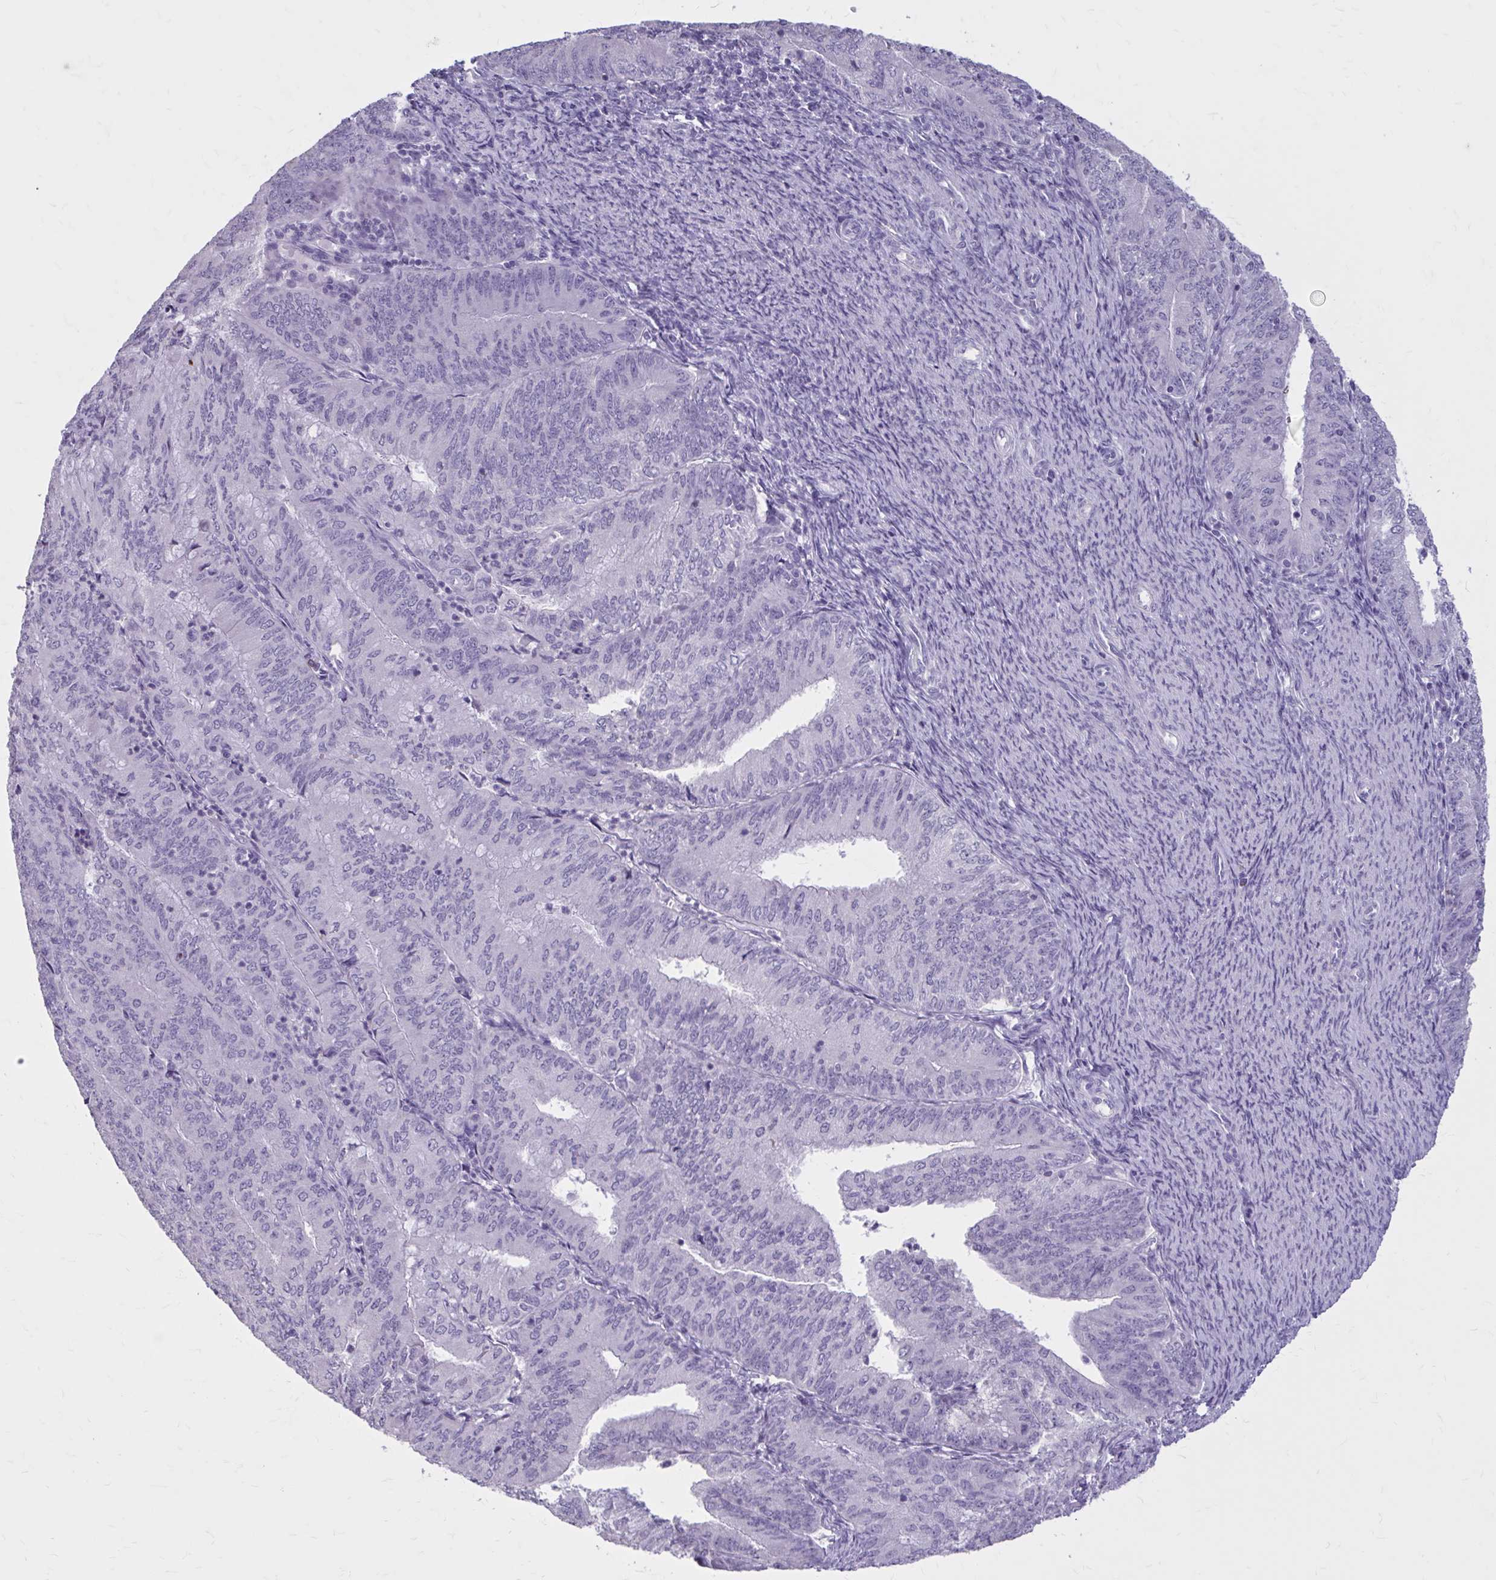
{"staining": {"intensity": "negative", "quantity": "none", "location": "none"}, "tissue": "endometrial cancer", "cell_type": "Tumor cells", "image_type": "cancer", "snomed": [{"axis": "morphology", "description": "Adenocarcinoma, NOS"}, {"axis": "topography", "description": "Endometrium"}], "caption": "This is an IHC image of human endometrial cancer. There is no staining in tumor cells.", "gene": "OR4B1", "patient": {"sex": "female", "age": 57}}